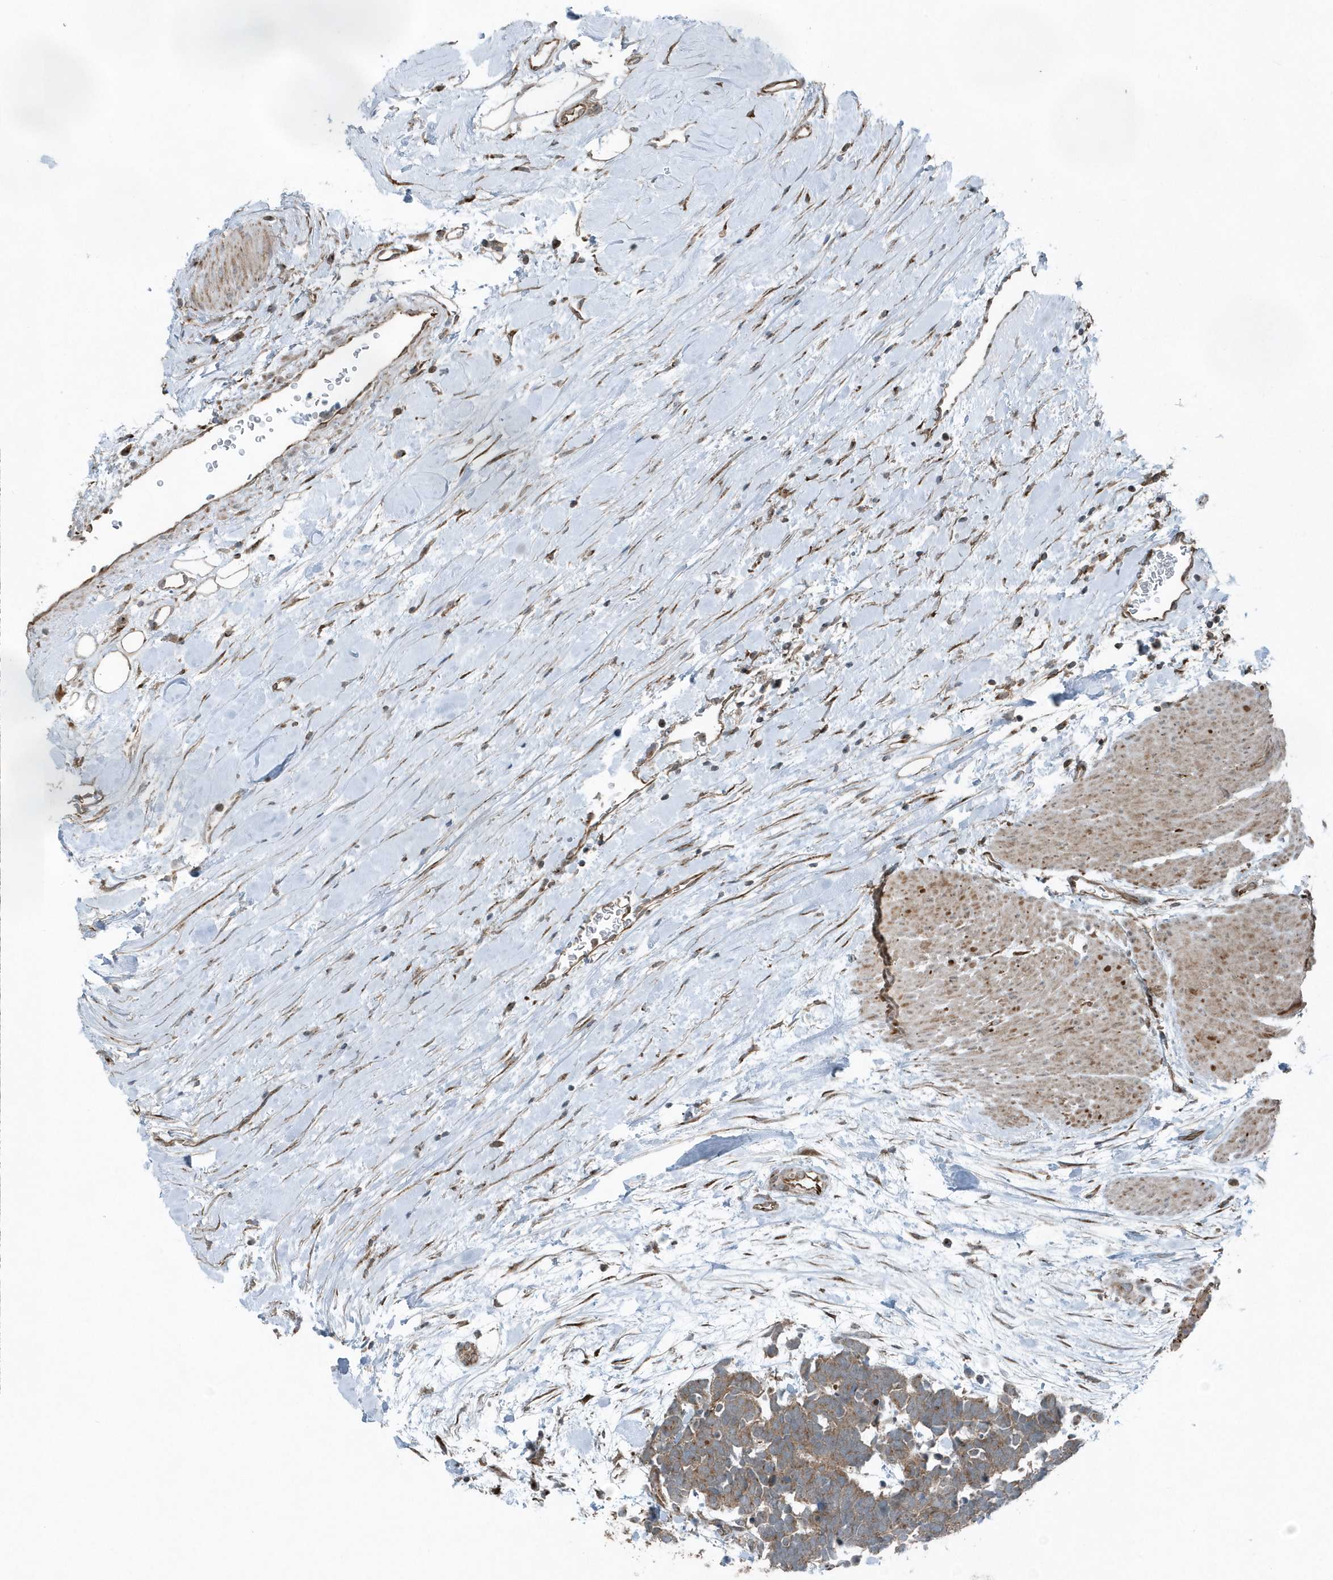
{"staining": {"intensity": "moderate", "quantity": ">75%", "location": "cytoplasmic/membranous"}, "tissue": "carcinoid", "cell_type": "Tumor cells", "image_type": "cancer", "snomed": [{"axis": "morphology", "description": "Carcinoma, NOS"}, {"axis": "morphology", "description": "Carcinoid, malignant, NOS"}, {"axis": "topography", "description": "Urinary bladder"}], "caption": "Malignant carcinoid tissue exhibits moderate cytoplasmic/membranous positivity in about >75% of tumor cells, visualized by immunohistochemistry.", "gene": "GCC2", "patient": {"sex": "male", "age": 57}}